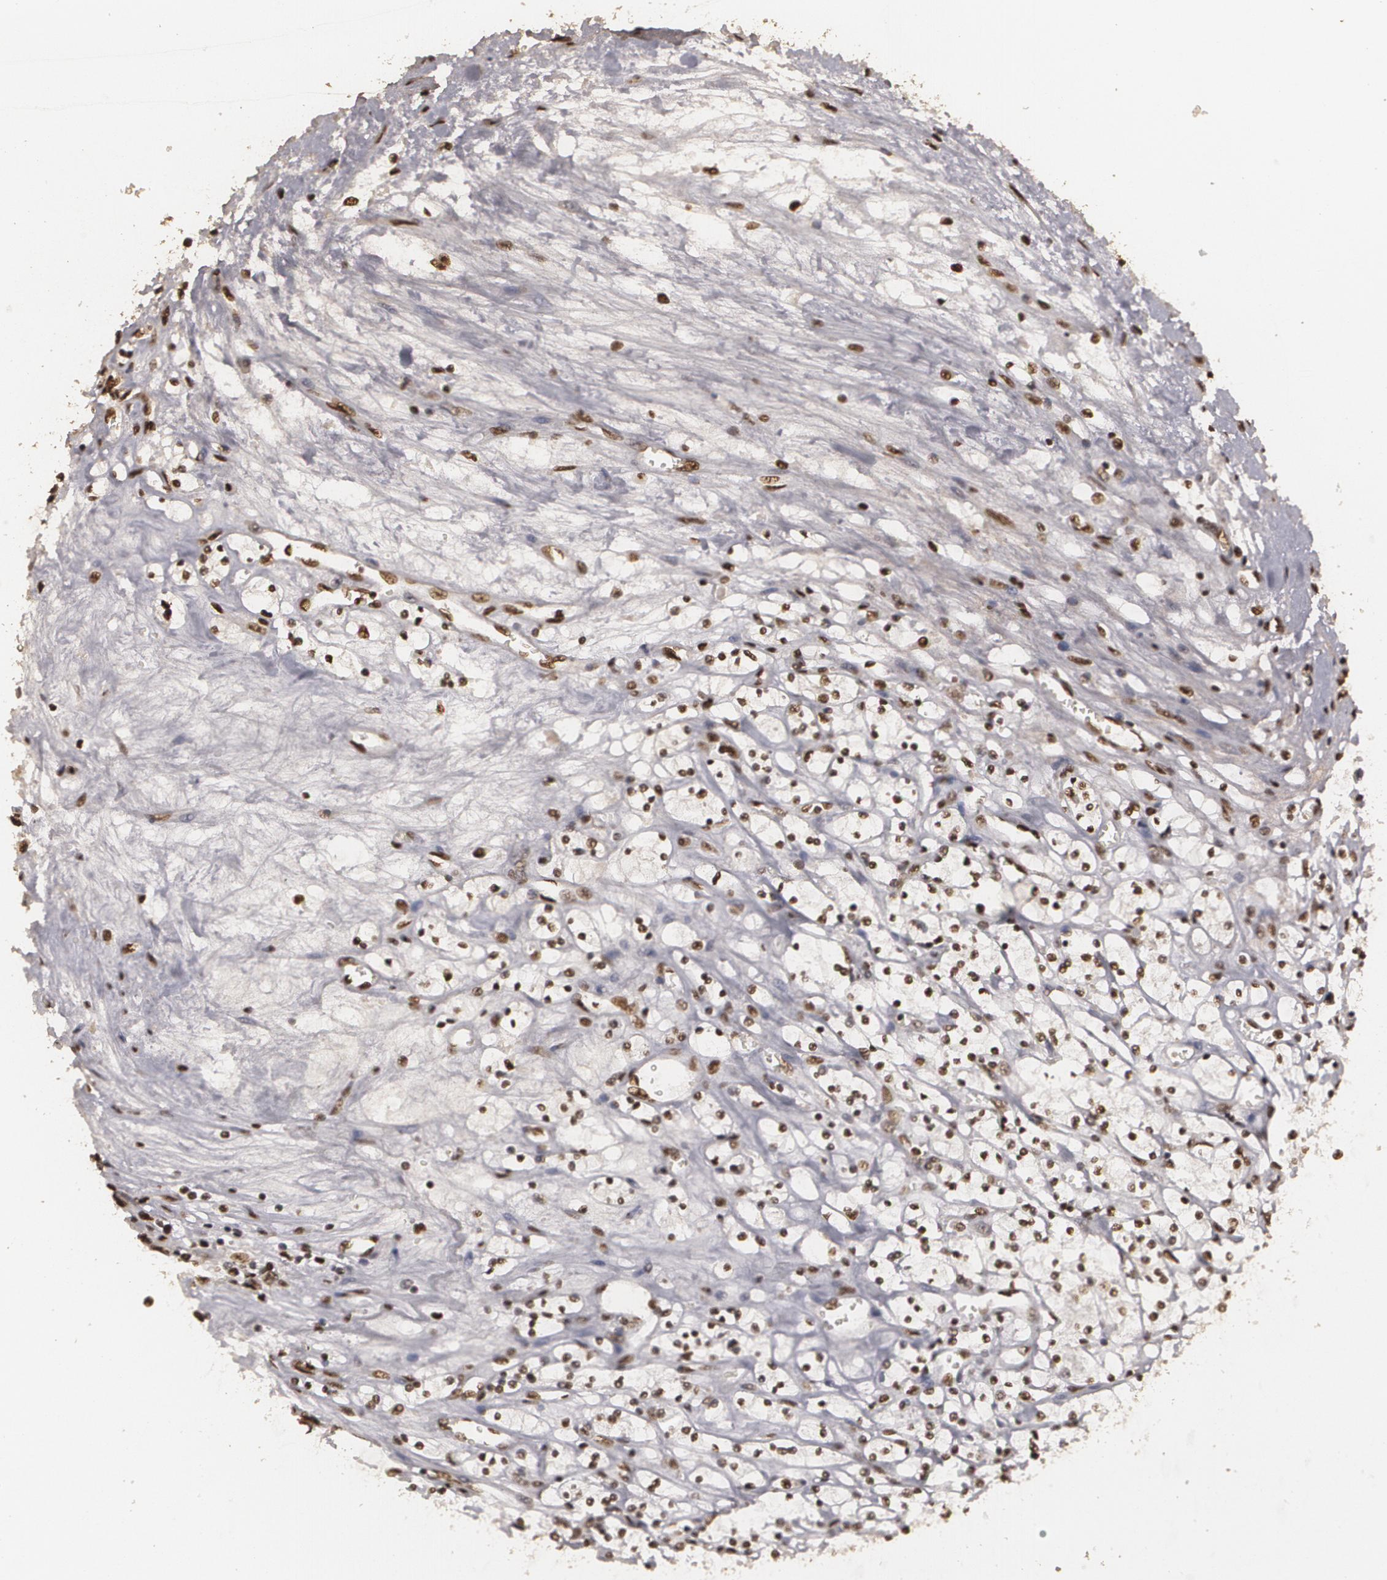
{"staining": {"intensity": "strong", "quantity": ">75%", "location": "nuclear"}, "tissue": "renal cancer", "cell_type": "Tumor cells", "image_type": "cancer", "snomed": [{"axis": "morphology", "description": "Adenocarcinoma, NOS"}, {"axis": "topography", "description": "Kidney"}], "caption": "Immunohistochemical staining of renal cancer (adenocarcinoma) shows high levels of strong nuclear positivity in approximately >75% of tumor cells.", "gene": "RCOR1", "patient": {"sex": "male", "age": 61}}